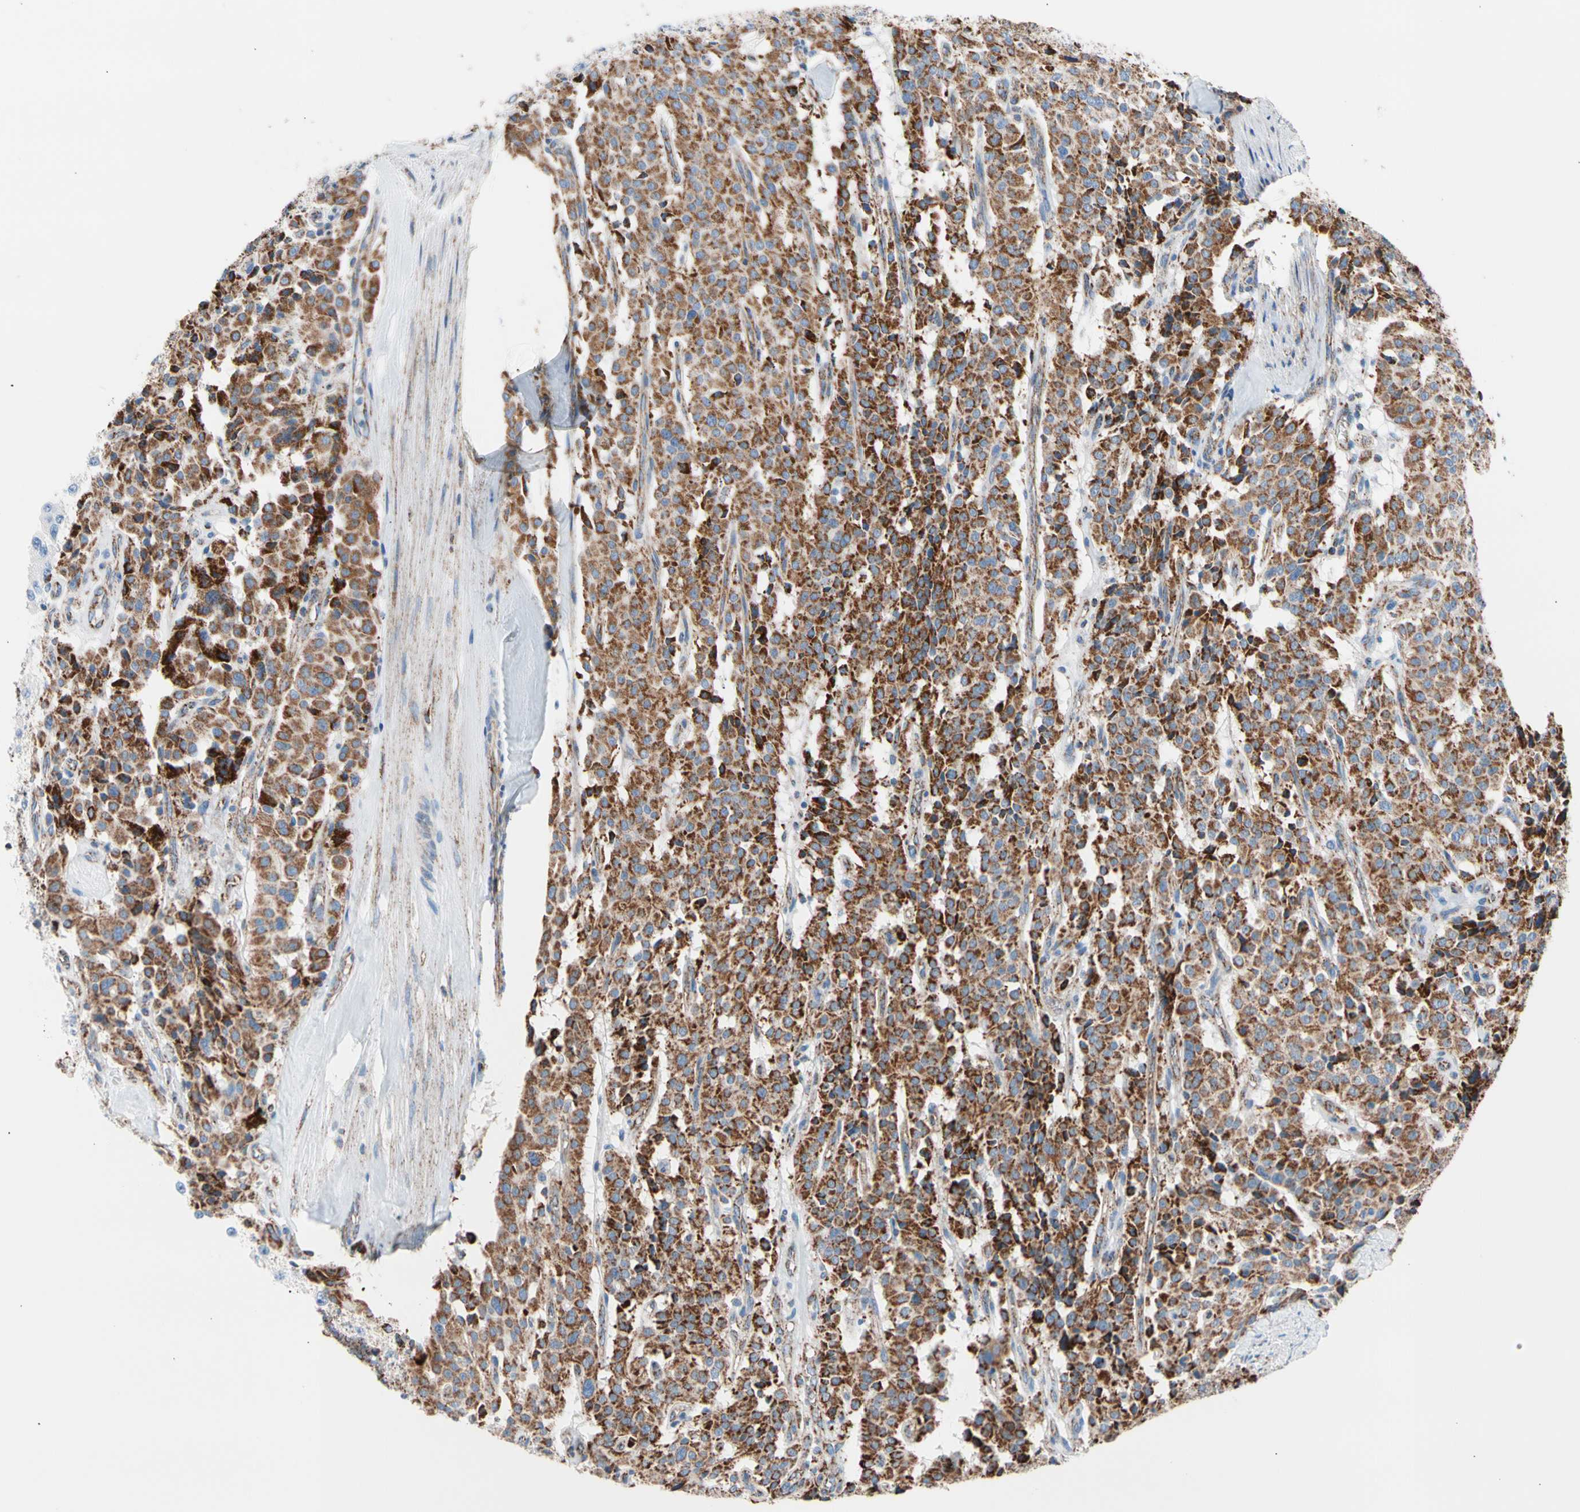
{"staining": {"intensity": "strong", "quantity": ">75%", "location": "cytoplasmic/membranous"}, "tissue": "carcinoid", "cell_type": "Tumor cells", "image_type": "cancer", "snomed": [{"axis": "morphology", "description": "Carcinoid, malignant, NOS"}, {"axis": "topography", "description": "Lung"}], "caption": "Immunohistochemical staining of carcinoid (malignant) displays high levels of strong cytoplasmic/membranous protein expression in about >75% of tumor cells. (DAB (3,3'-diaminobenzidine) IHC, brown staining for protein, blue staining for nuclei).", "gene": "HK1", "patient": {"sex": "male", "age": 30}}